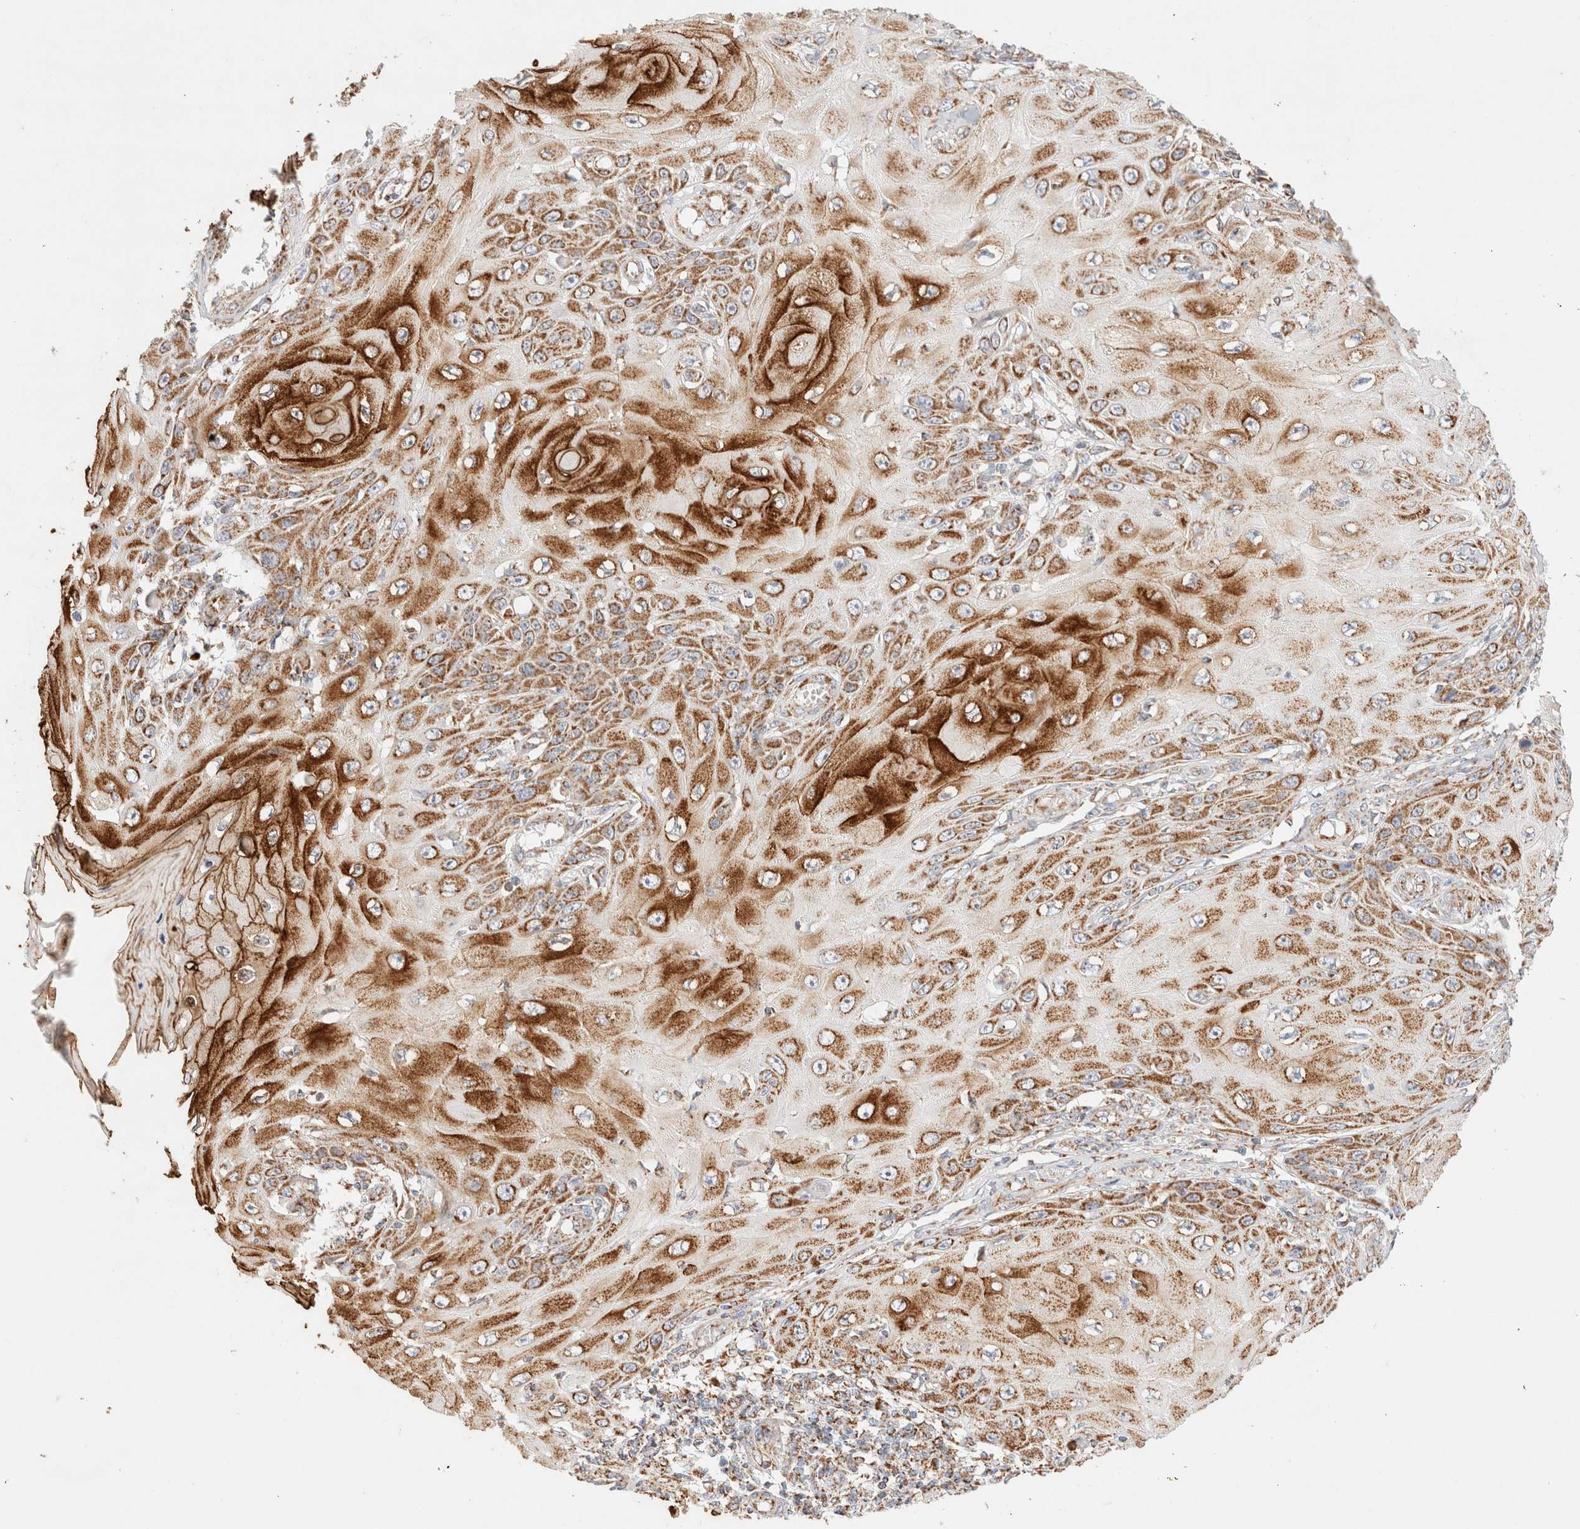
{"staining": {"intensity": "strong", "quantity": ">75%", "location": "cytoplasmic/membranous"}, "tissue": "skin cancer", "cell_type": "Tumor cells", "image_type": "cancer", "snomed": [{"axis": "morphology", "description": "Squamous cell carcinoma, NOS"}, {"axis": "topography", "description": "Skin"}], "caption": "Immunohistochemical staining of human skin cancer reveals high levels of strong cytoplasmic/membranous staining in approximately >75% of tumor cells. (DAB IHC with brightfield microscopy, high magnification).", "gene": "PHB2", "patient": {"sex": "female", "age": 73}}